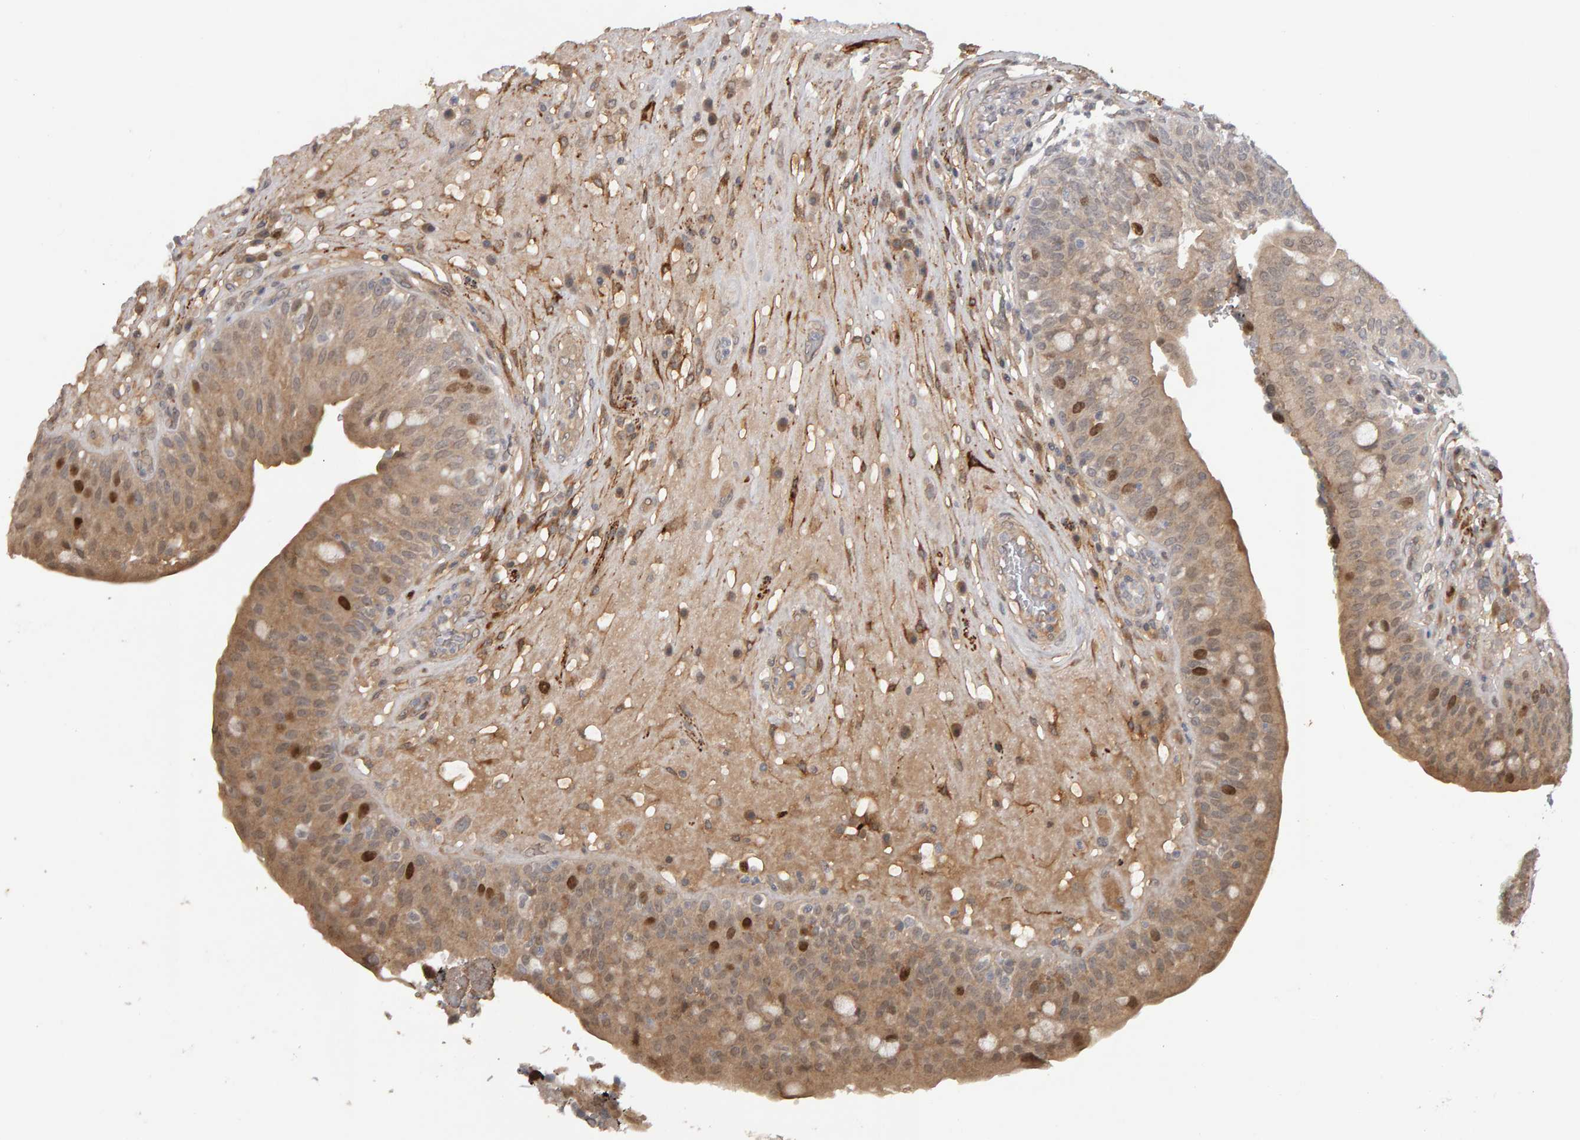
{"staining": {"intensity": "strong", "quantity": "<25%", "location": "cytoplasmic/membranous,nuclear"}, "tissue": "urinary bladder", "cell_type": "Urothelial cells", "image_type": "normal", "snomed": [{"axis": "morphology", "description": "Normal tissue, NOS"}, {"axis": "topography", "description": "Urinary bladder"}], "caption": "Protein expression analysis of unremarkable human urinary bladder reveals strong cytoplasmic/membranous,nuclear positivity in approximately <25% of urothelial cells. (IHC, brightfield microscopy, high magnification).", "gene": "CDCA5", "patient": {"sex": "female", "age": 62}}